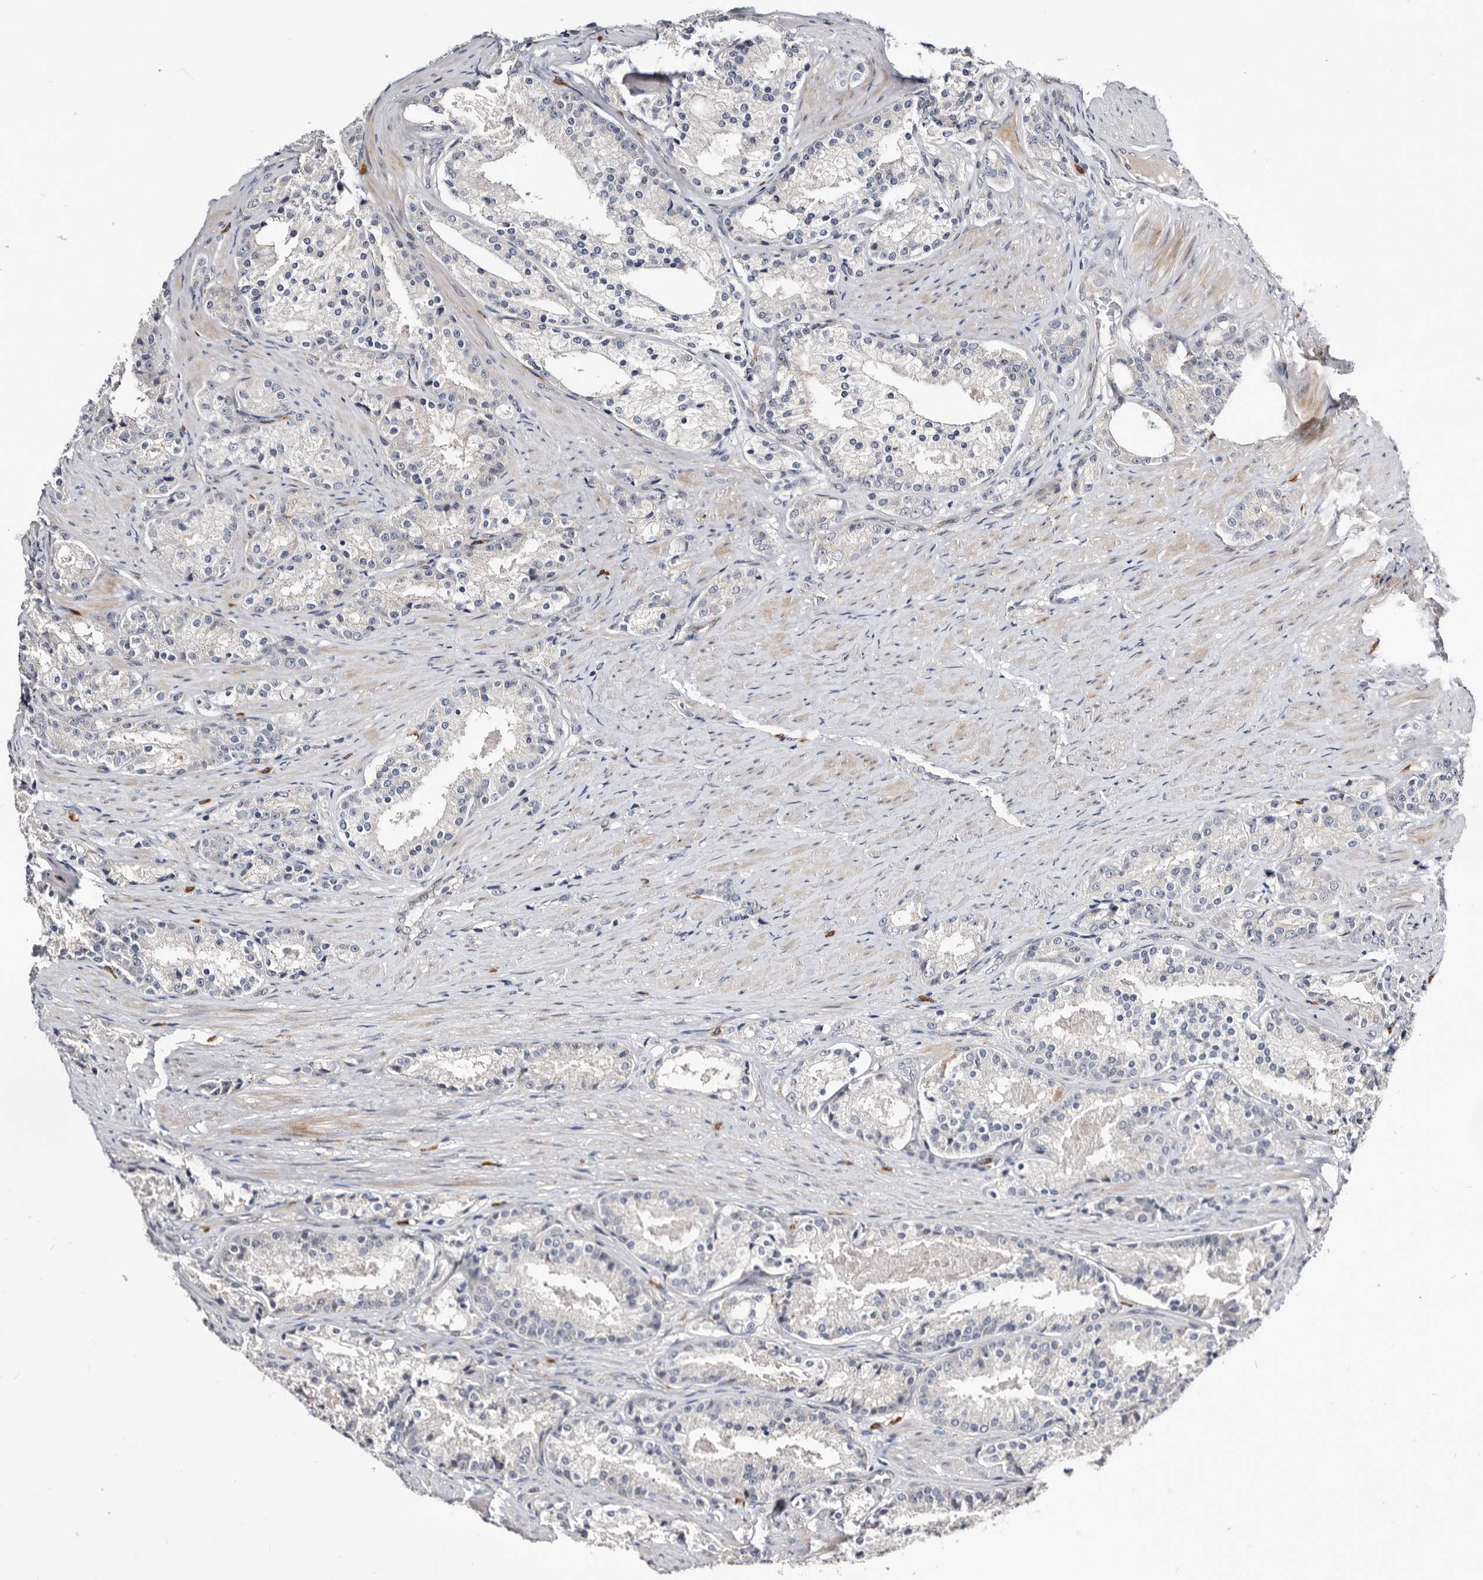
{"staining": {"intensity": "negative", "quantity": "none", "location": "none"}, "tissue": "prostate cancer", "cell_type": "Tumor cells", "image_type": "cancer", "snomed": [{"axis": "morphology", "description": "Adenocarcinoma, High grade"}, {"axis": "topography", "description": "Prostate"}], "caption": "The immunohistochemistry micrograph has no significant expression in tumor cells of prostate cancer tissue.", "gene": "USH1C", "patient": {"sex": "male", "age": 60}}